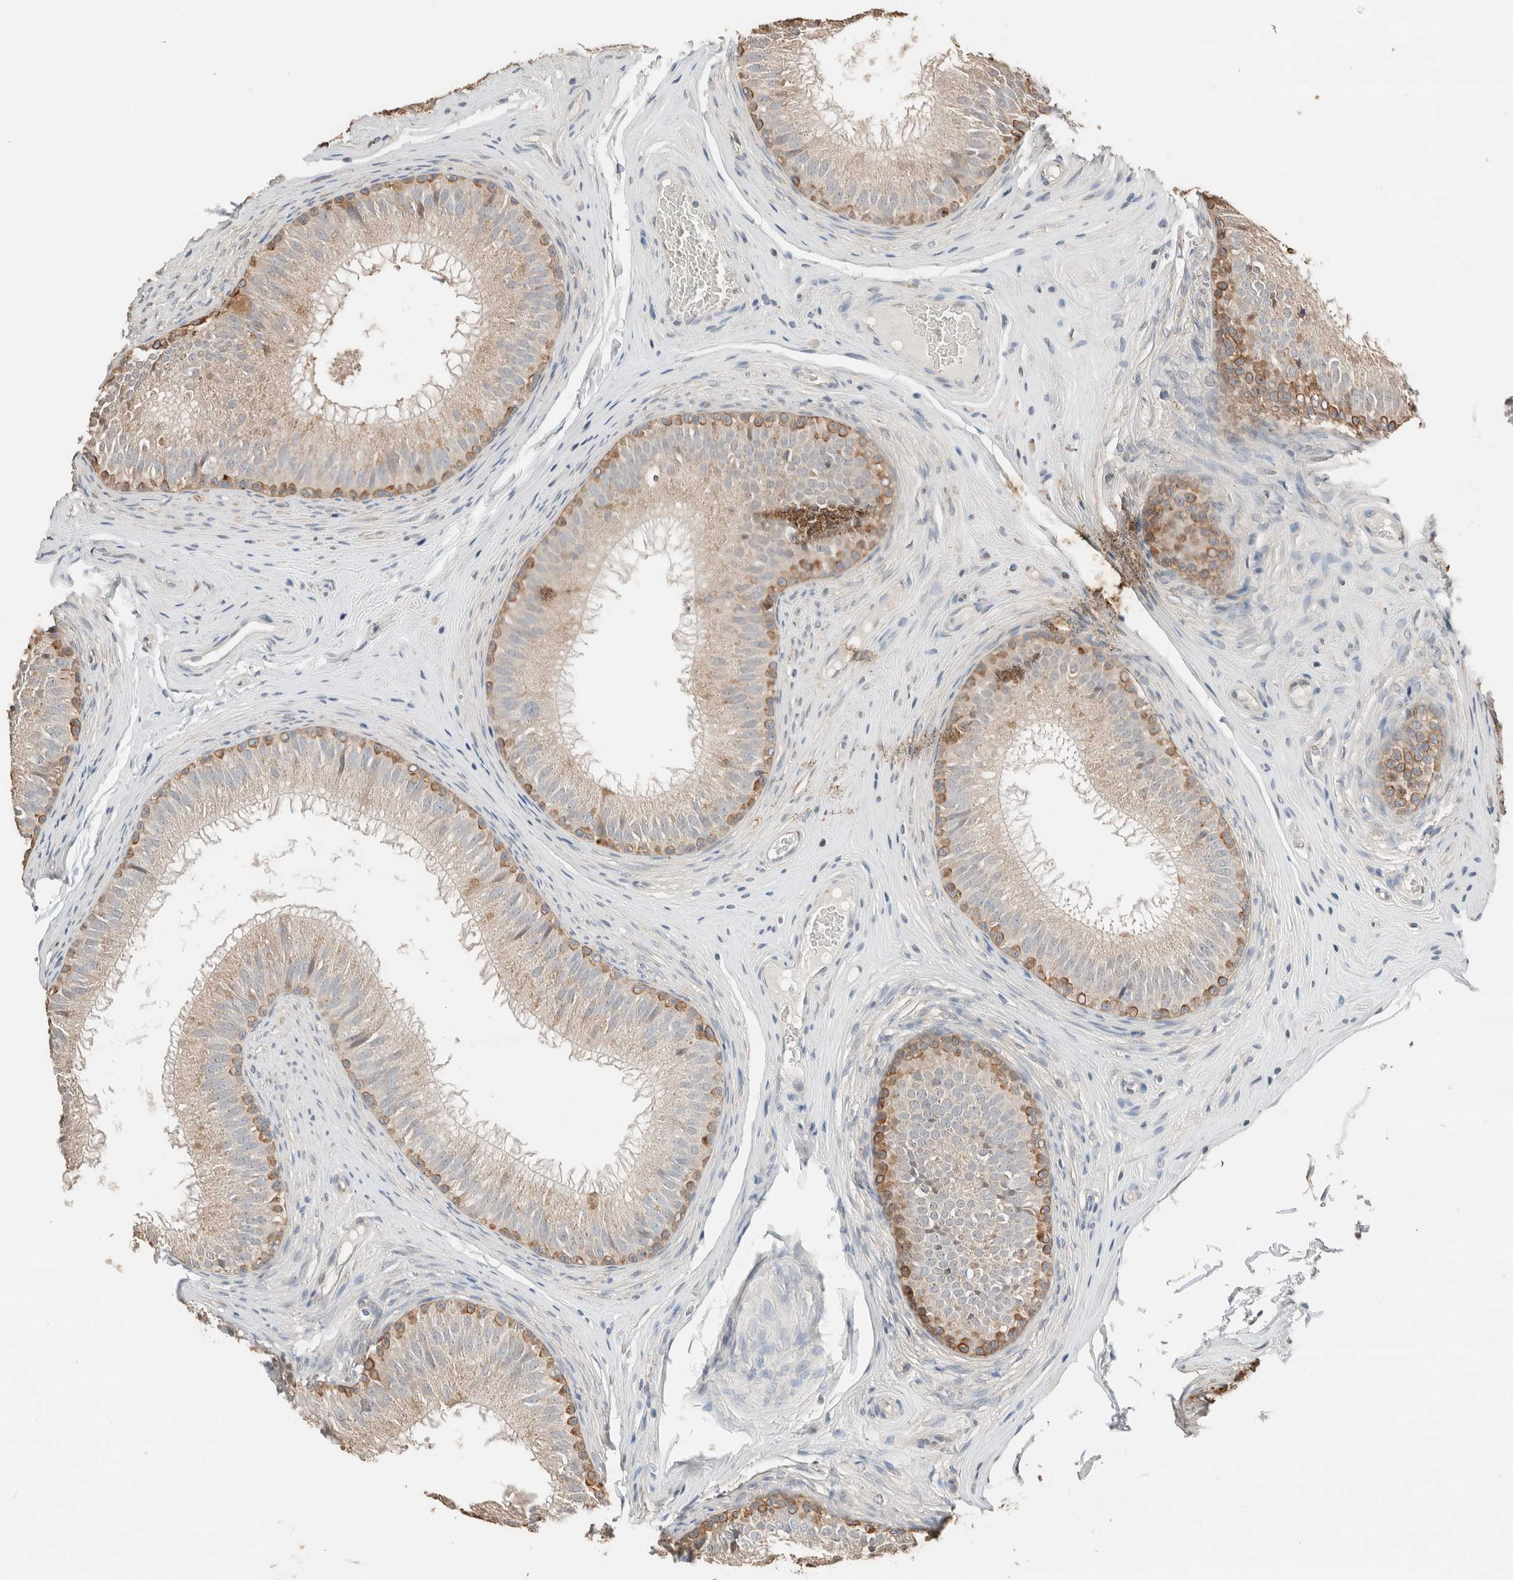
{"staining": {"intensity": "moderate", "quantity": "<25%", "location": "cytoplasmic/membranous"}, "tissue": "epididymis", "cell_type": "Glandular cells", "image_type": "normal", "snomed": [{"axis": "morphology", "description": "Normal tissue, NOS"}, {"axis": "topography", "description": "Epididymis"}], "caption": "Immunohistochemical staining of normal human epididymis displays <25% levels of moderate cytoplasmic/membranous protein positivity in about <25% of glandular cells.", "gene": "TUBD1", "patient": {"sex": "male", "age": 32}}